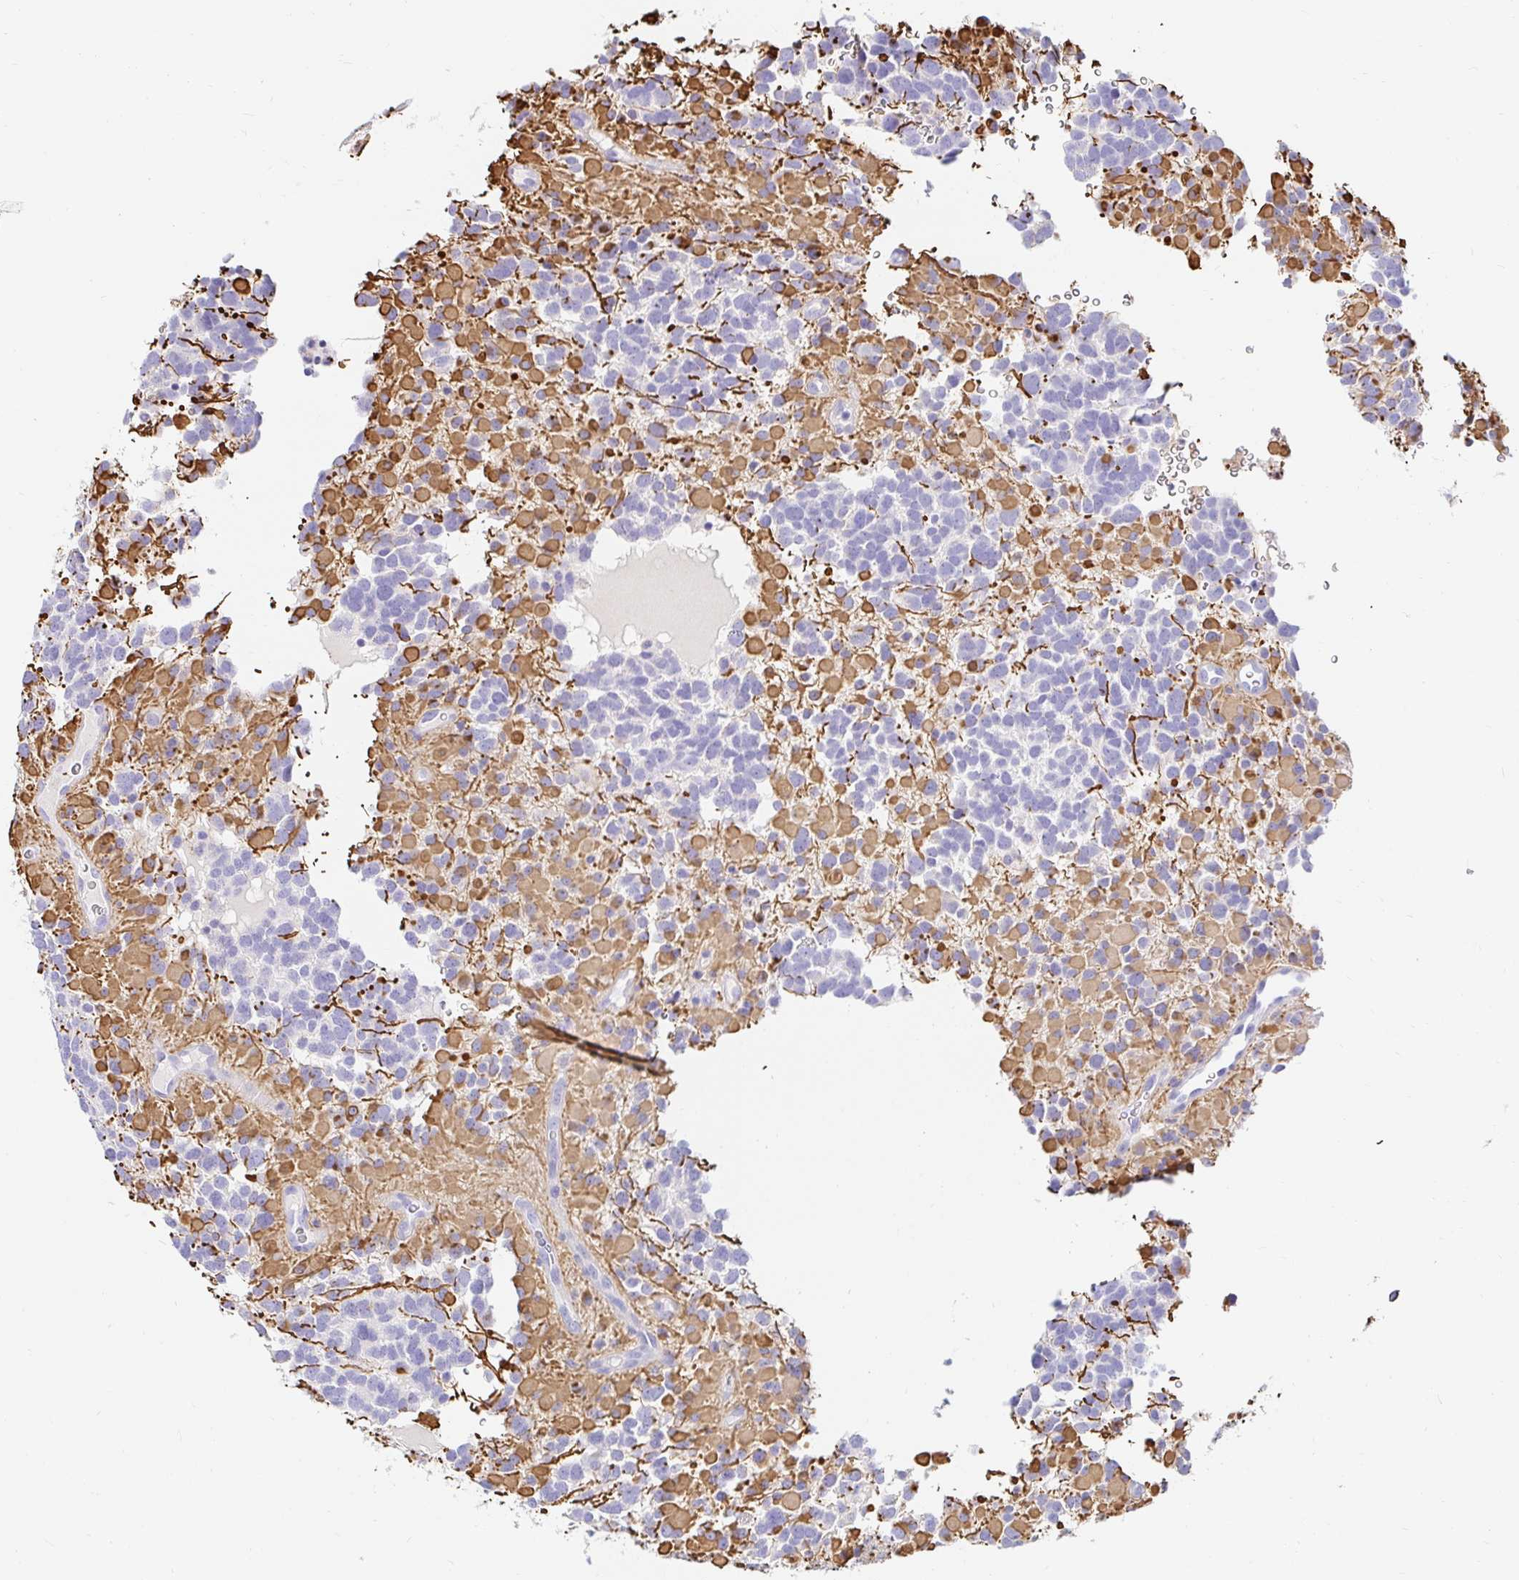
{"staining": {"intensity": "negative", "quantity": "none", "location": "none"}, "tissue": "glioma", "cell_type": "Tumor cells", "image_type": "cancer", "snomed": [{"axis": "morphology", "description": "Glioma, malignant, High grade"}, {"axis": "topography", "description": "Brain"}], "caption": "High power microscopy histopathology image of an IHC histopathology image of glioma, revealing no significant expression in tumor cells.", "gene": "NR2E1", "patient": {"sex": "female", "age": 40}}